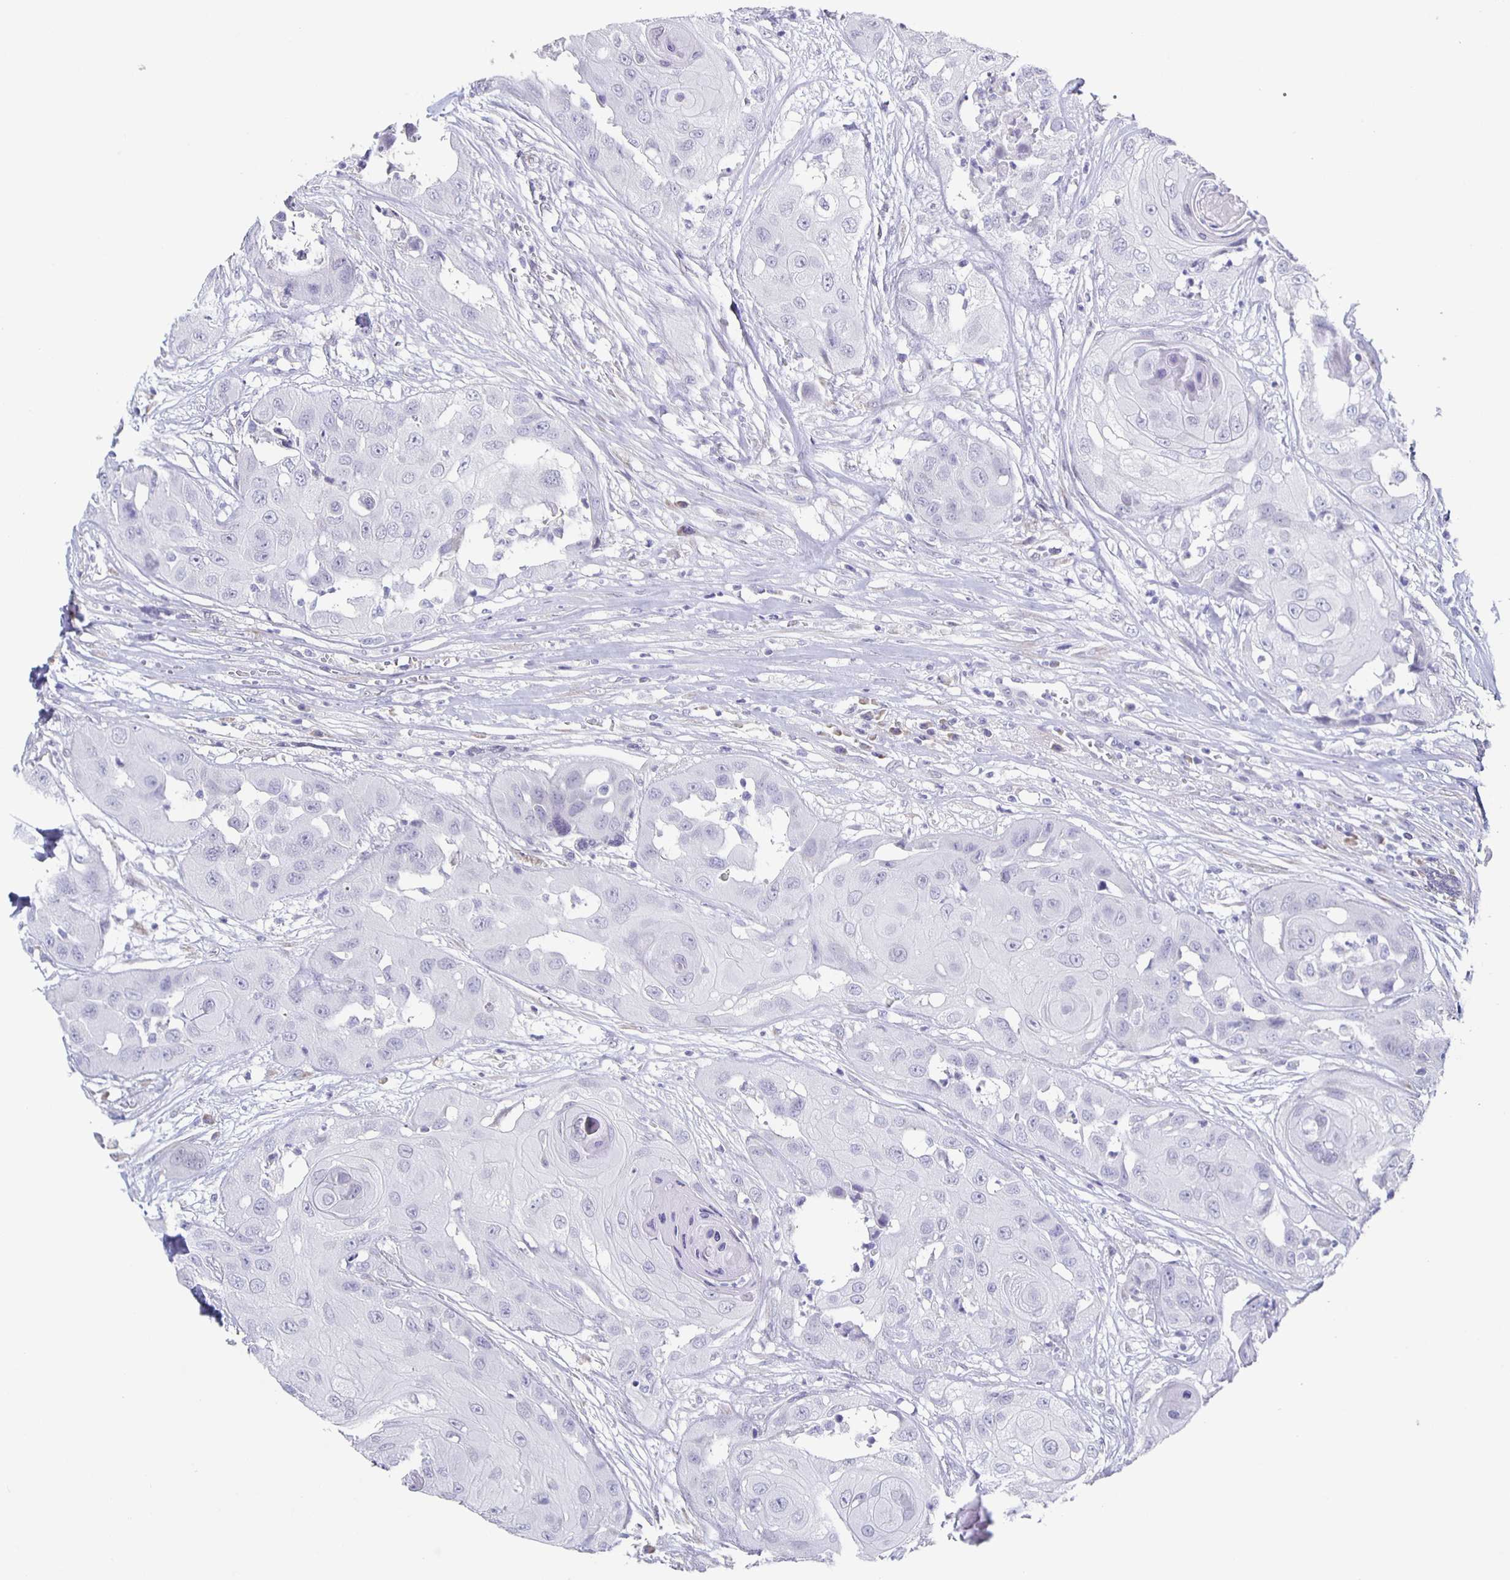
{"staining": {"intensity": "negative", "quantity": "none", "location": "none"}, "tissue": "head and neck cancer", "cell_type": "Tumor cells", "image_type": "cancer", "snomed": [{"axis": "morphology", "description": "Squamous cell carcinoma, NOS"}, {"axis": "topography", "description": "Head-Neck"}], "caption": "Micrograph shows no significant protein expression in tumor cells of head and neck squamous cell carcinoma. (Immunohistochemistry, brightfield microscopy, high magnification).", "gene": "CCDC17", "patient": {"sex": "male", "age": 83}}